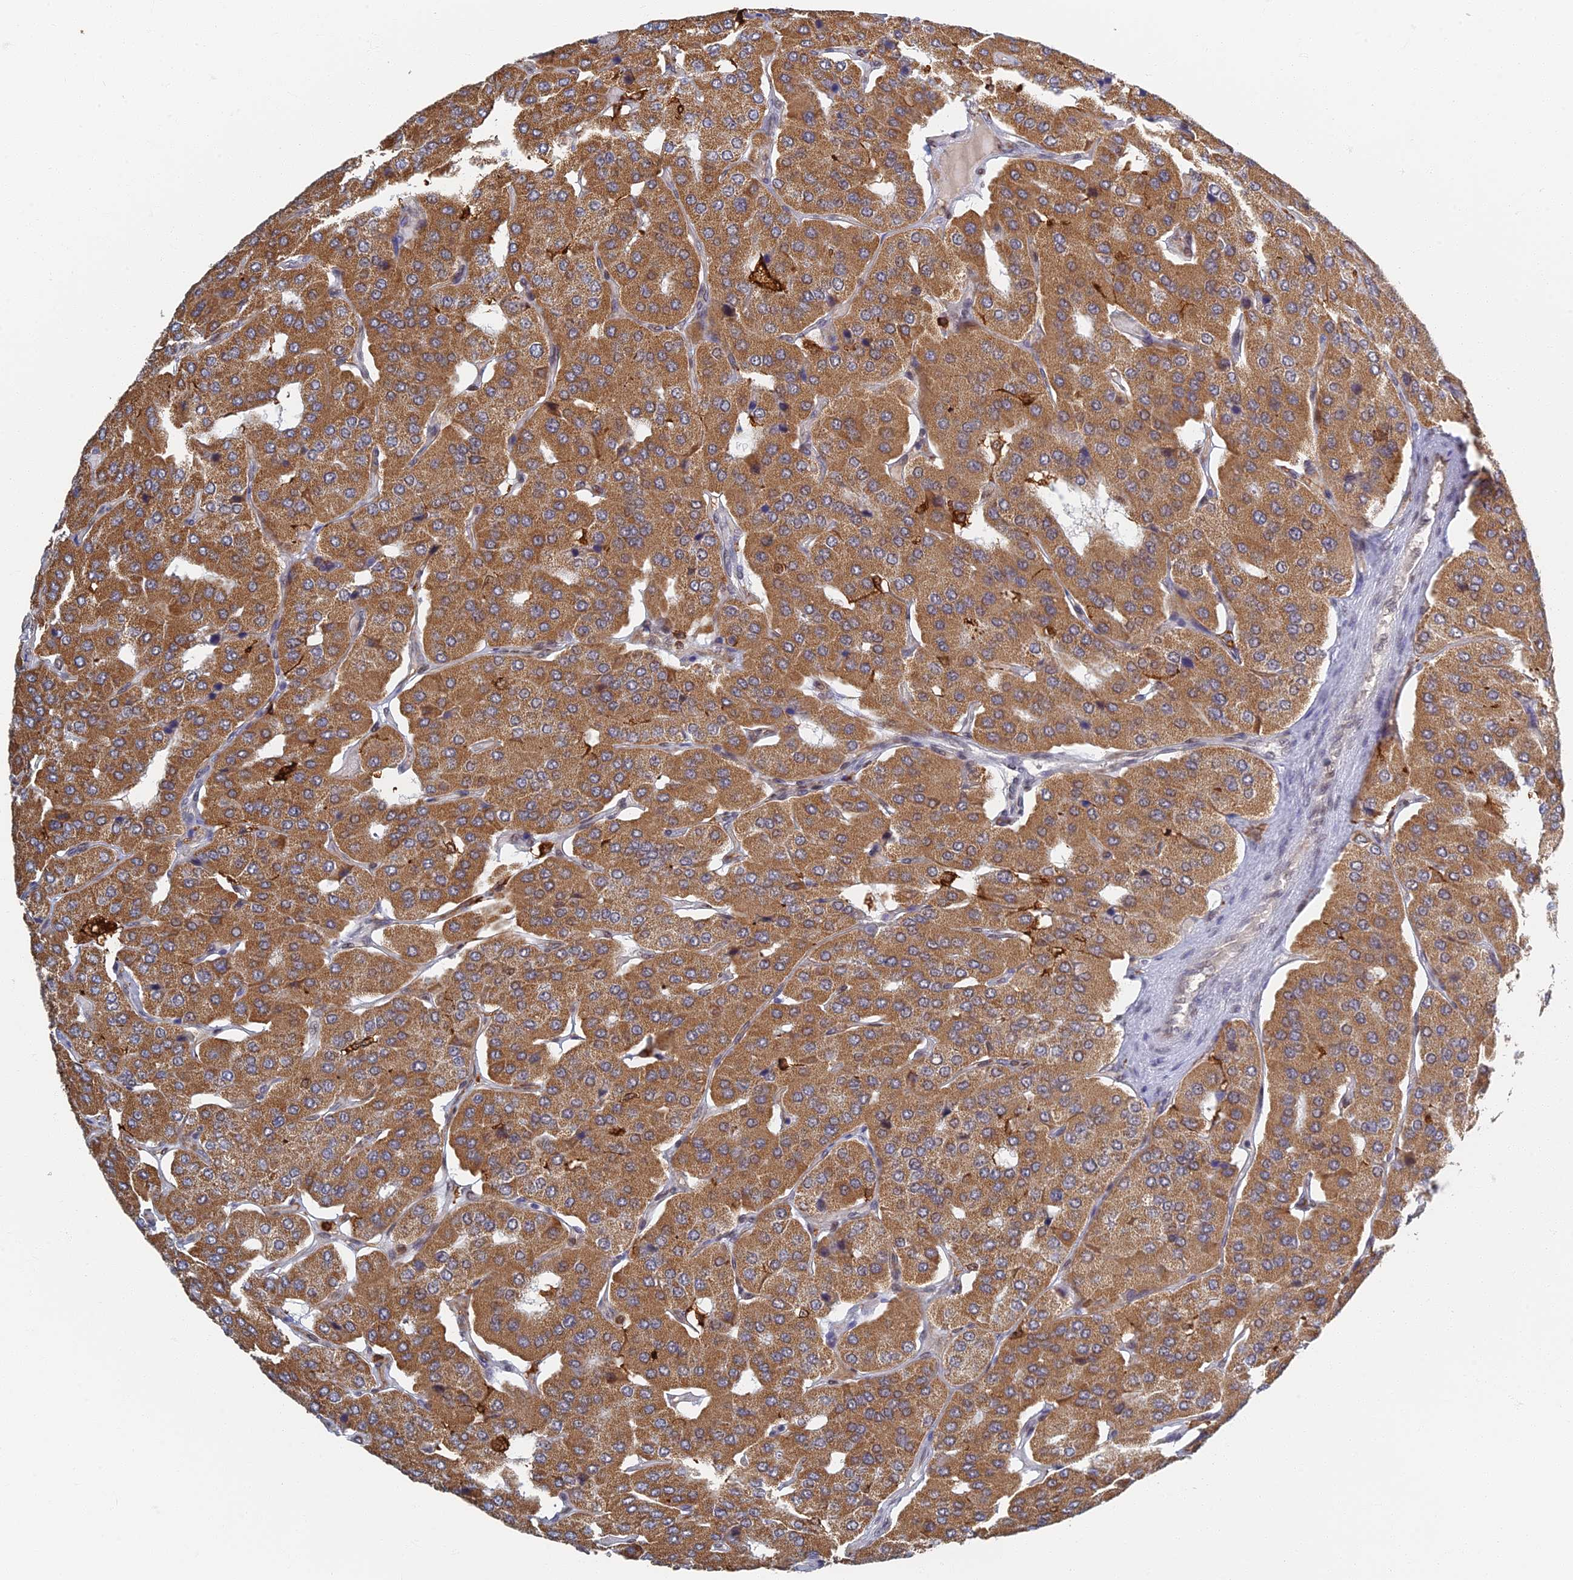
{"staining": {"intensity": "strong", "quantity": ">75%", "location": "cytoplasmic/membranous"}, "tissue": "parathyroid gland", "cell_type": "Glandular cells", "image_type": "normal", "snomed": [{"axis": "morphology", "description": "Normal tissue, NOS"}, {"axis": "morphology", "description": "Adenoma, NOS"}, {"axis": "topography", "description": "Parathyroid gland"}], "caption": "Immunohistochemistry (IHC) photomicrograph of unremarkable human parathyroid gland stained for a protein (brown), which shows high levels of strong cytoplasmic/membranous expression in approximately >75% of glandular cells.", "gene": "GPATCH1", "patient": {"sex": "female", "age": 86}}